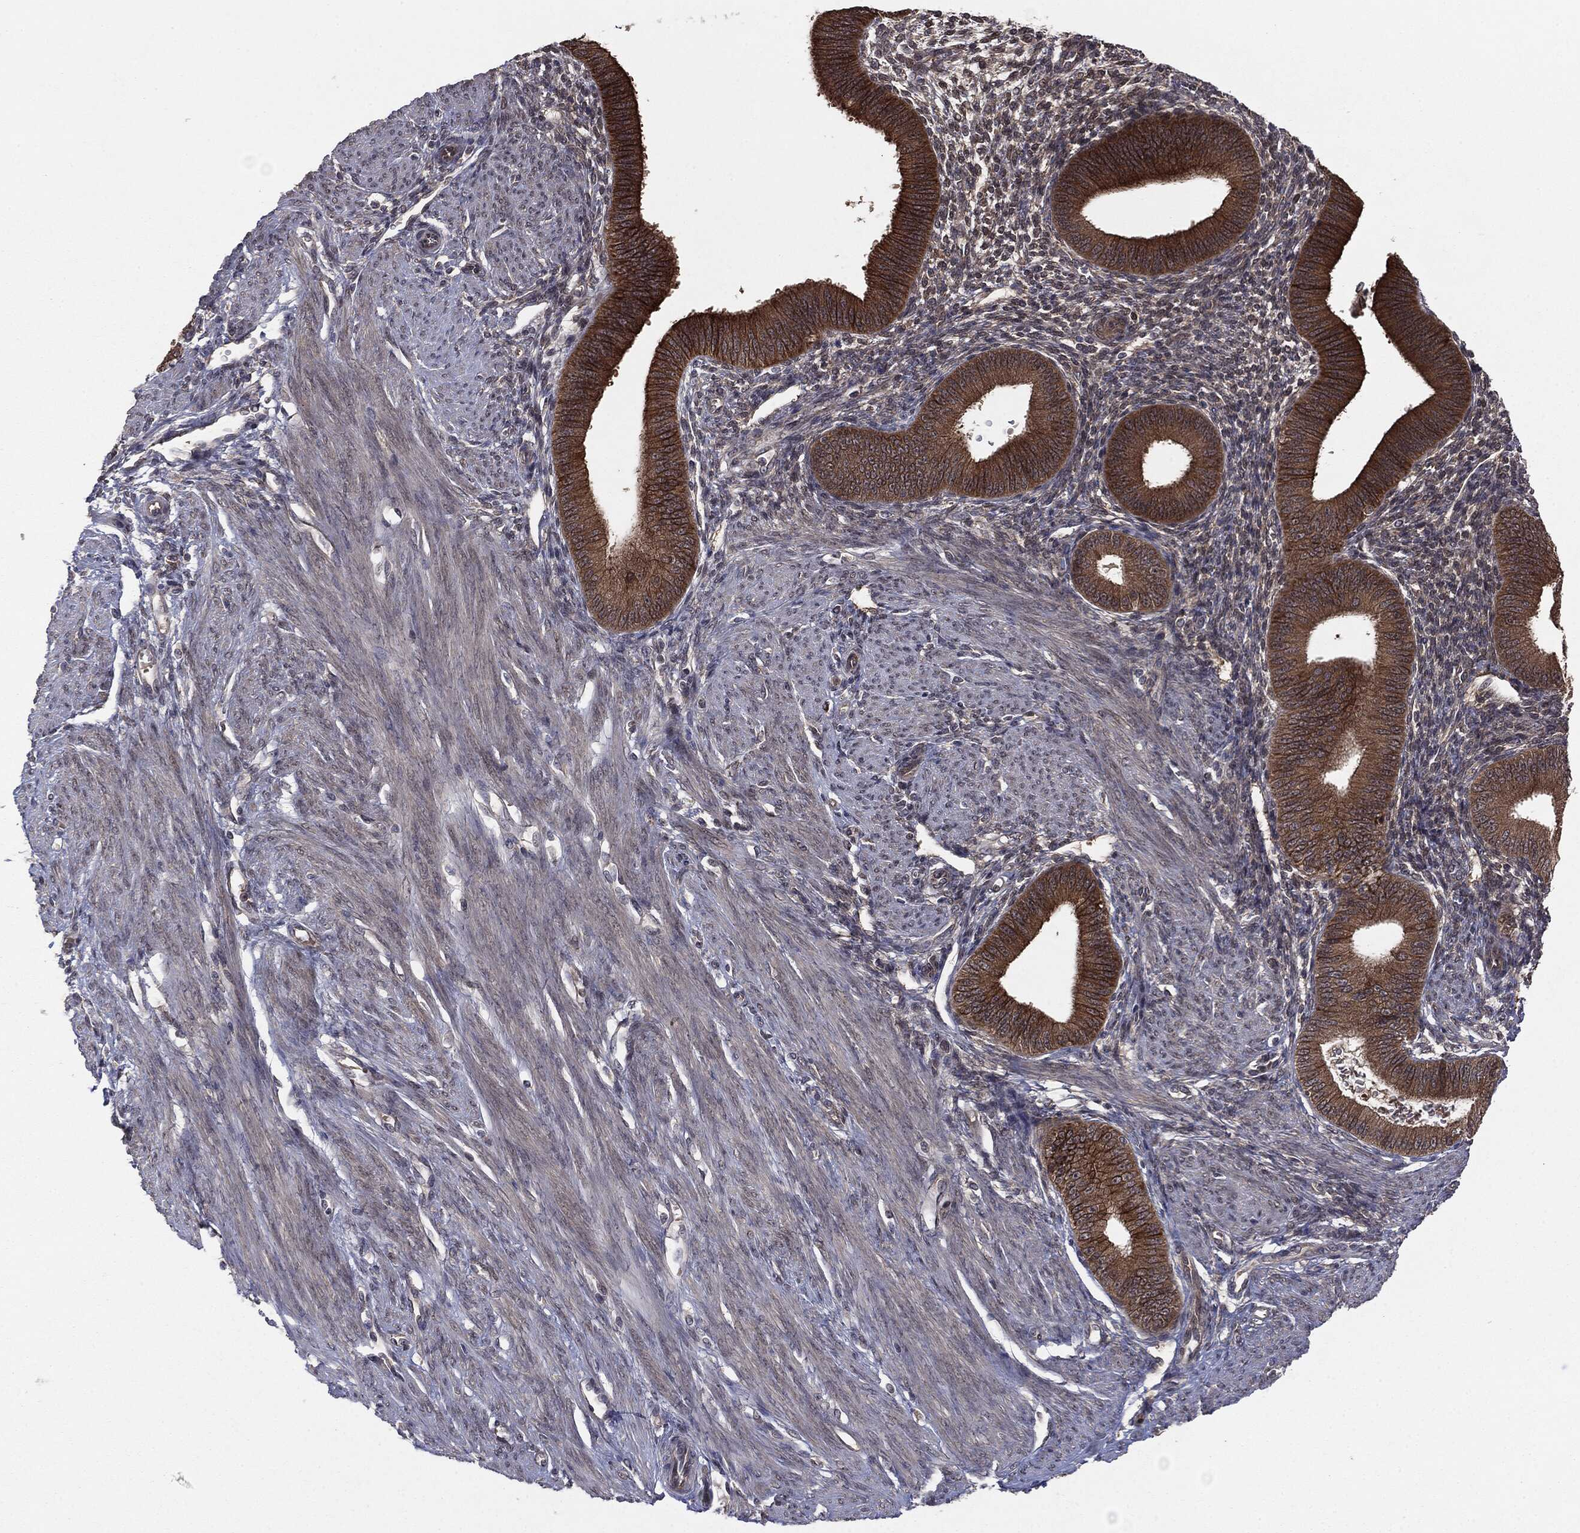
{"staining": {"intensity": "moderate", "quantity": ">75%", "location": "cytoplasmic/membranous,nuclear"}, "tissue": "endometrium", "cell_type": "Cells in endometrial stroma", "image_type": "normal", "snomed": [{"axis": "morphology", "description": "Normal tissue, NOS"}, {"axis": "topography", "description": "Endometrium"}], "caption": "Endometrium was stained to show a protein in brown. There is medium levels of moderate cytoplasmic/membranous,nuclear positivity in approximately >75% of cells in endometrial stroma. Nuclei are stained in blue.", "gene": "KRT7", "patient": {"sex": "female", "age": 39}}